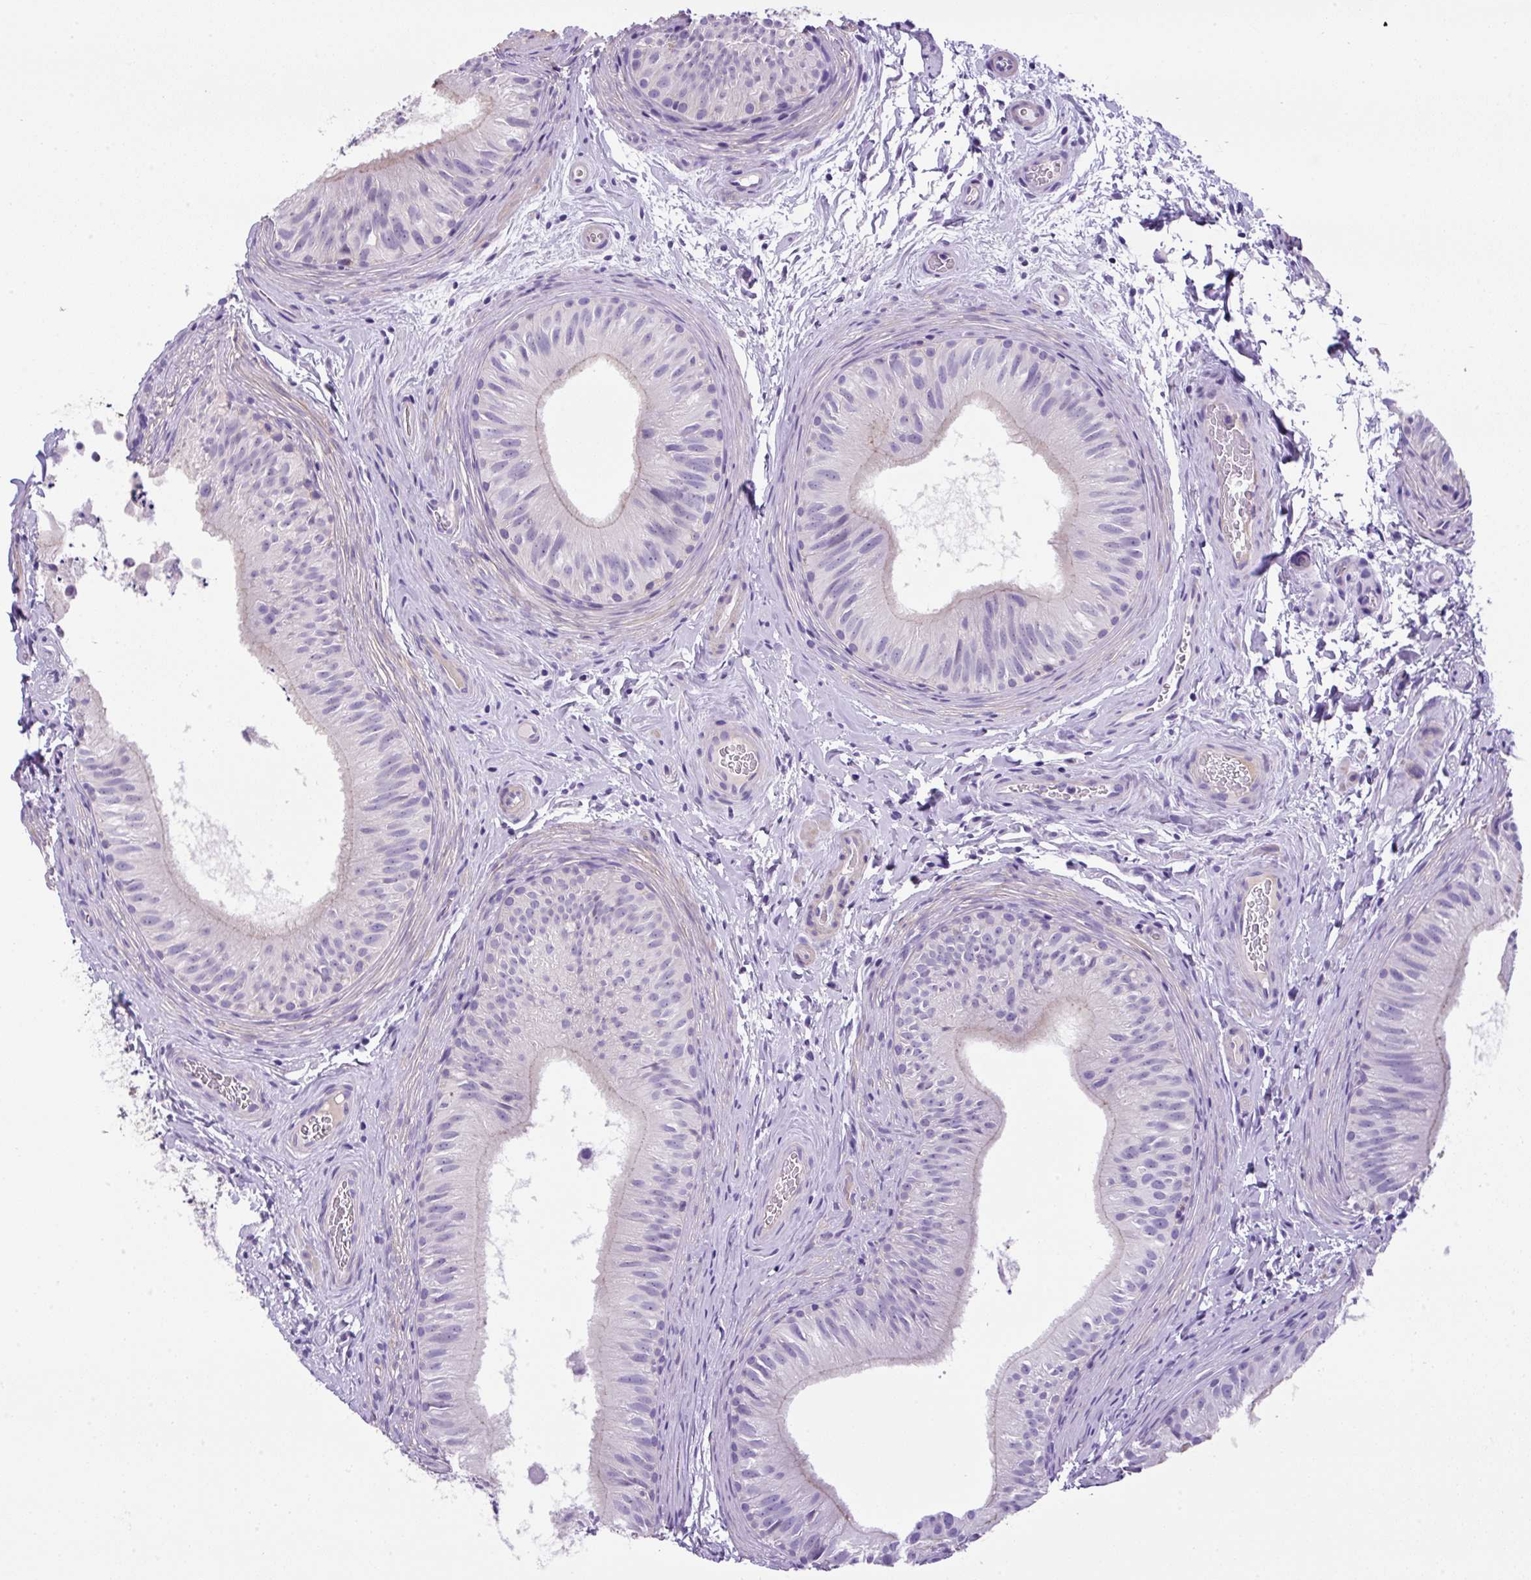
{"staining": {"intensity": "negative", "quantity": "none", "location": "none"}, "tissue": "epididymis", "cell_type": "Glandular cells", "image_type": "normal", "snomed": [{"axis": "morphology", "description": "Normal tissue, NOS"}, {"axis": "topography", "description": "Epididymis"}], "caption": "An immunohistochemistry (IHC) image of benign epididymis is shown. There is no staining in glandular cells of epididymis.", "gene": "NPTN", "patient": {"sex": "male", "age": 24}}